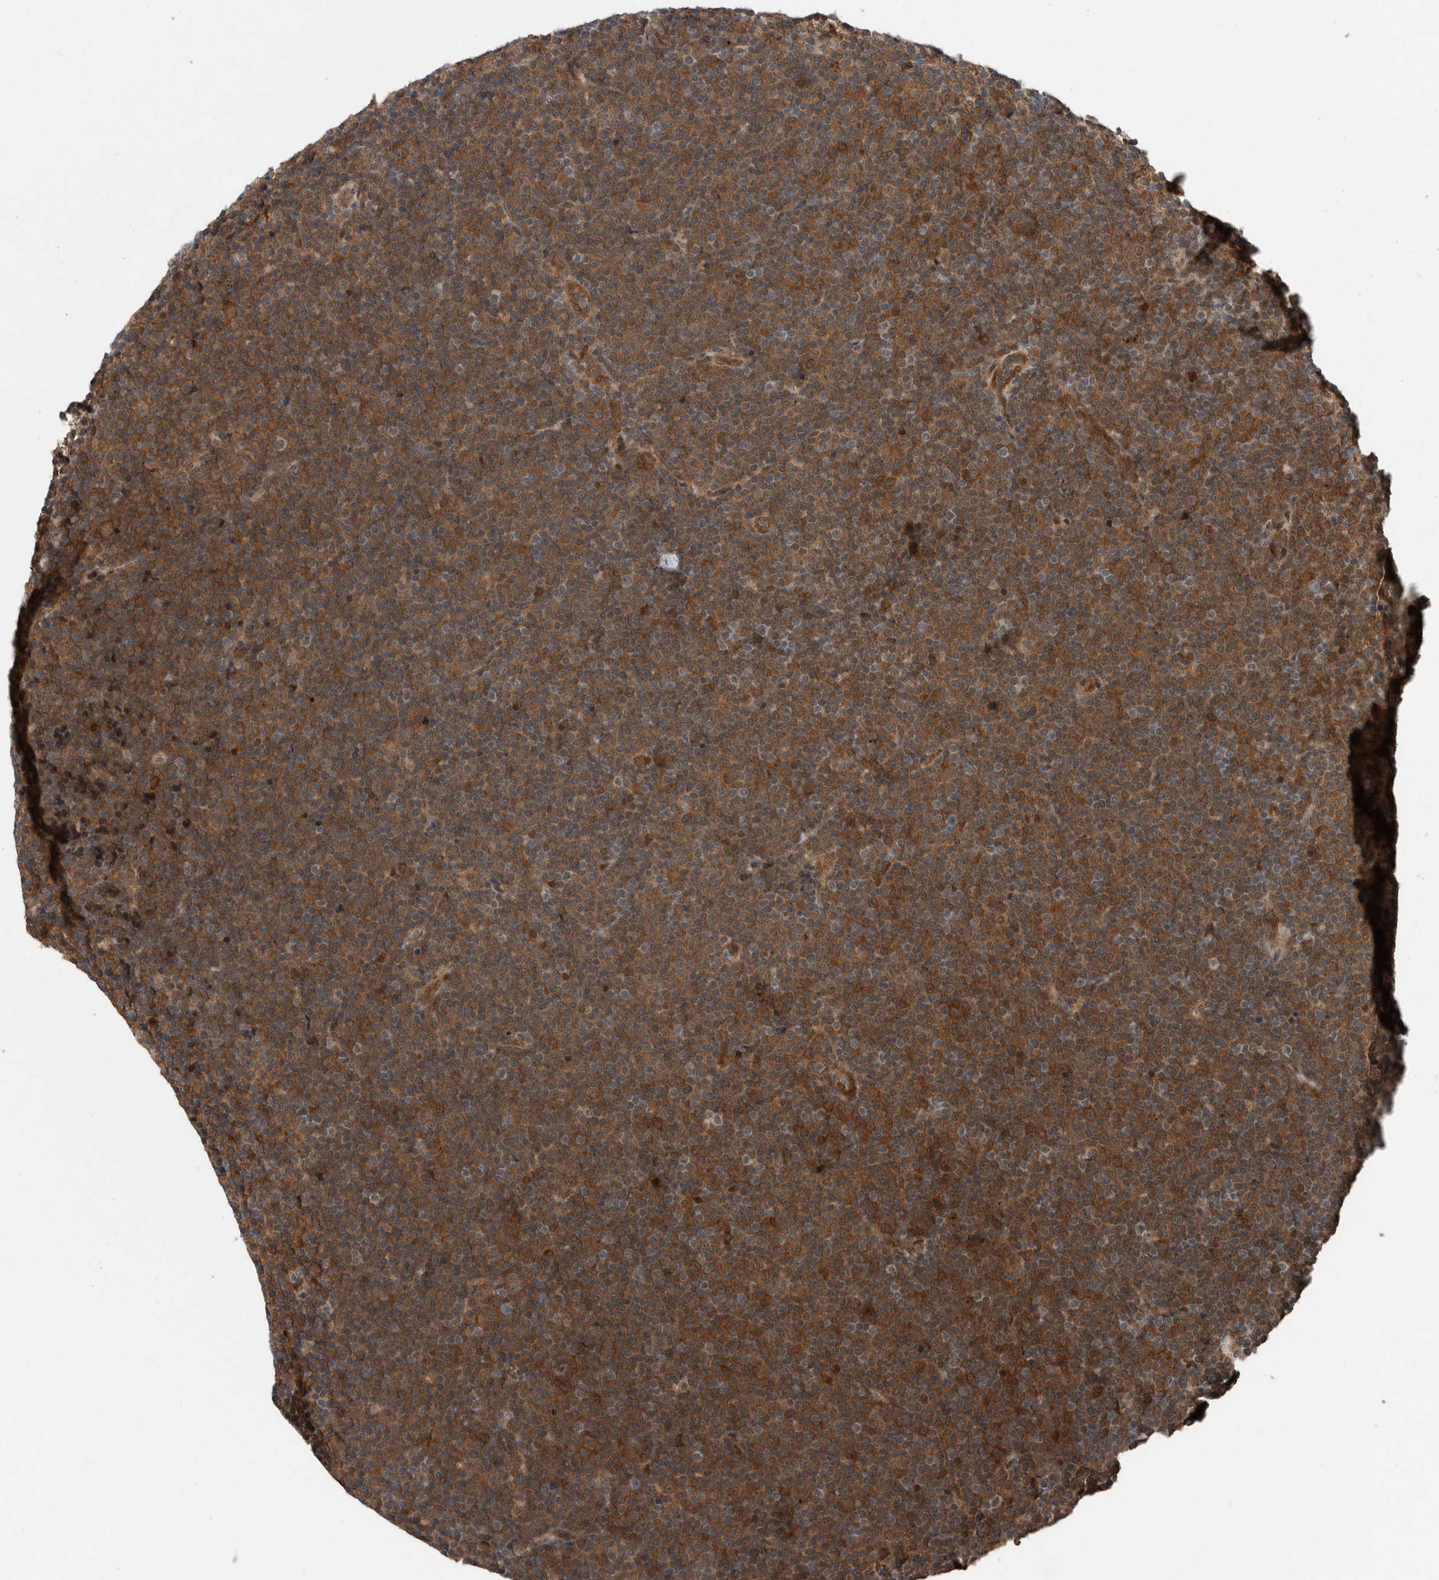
{"staining": {"intensity": "moderate", "quantity": ">75%", "location": "cytoplasmic/membranous"}, "tissue": "lymphoma", "cell_type": "Tumor cells", "image_type": "cancer", "snomed": [{"axis": "morphology", "description": "Malignant lymphoma, non-Hodgkin's type, Low grade"}, {"axis": "topography", "description": "Lymph node"}], "caption": "Malignant lymphoma, non-Hodgkin's type (low-grade) tissue demonstrates moderate cytoplasmic/membranous staining in approximately >75% of tumor cells", "gene": "MYO1E", "patient": {"sex": "female", "age": 67}}